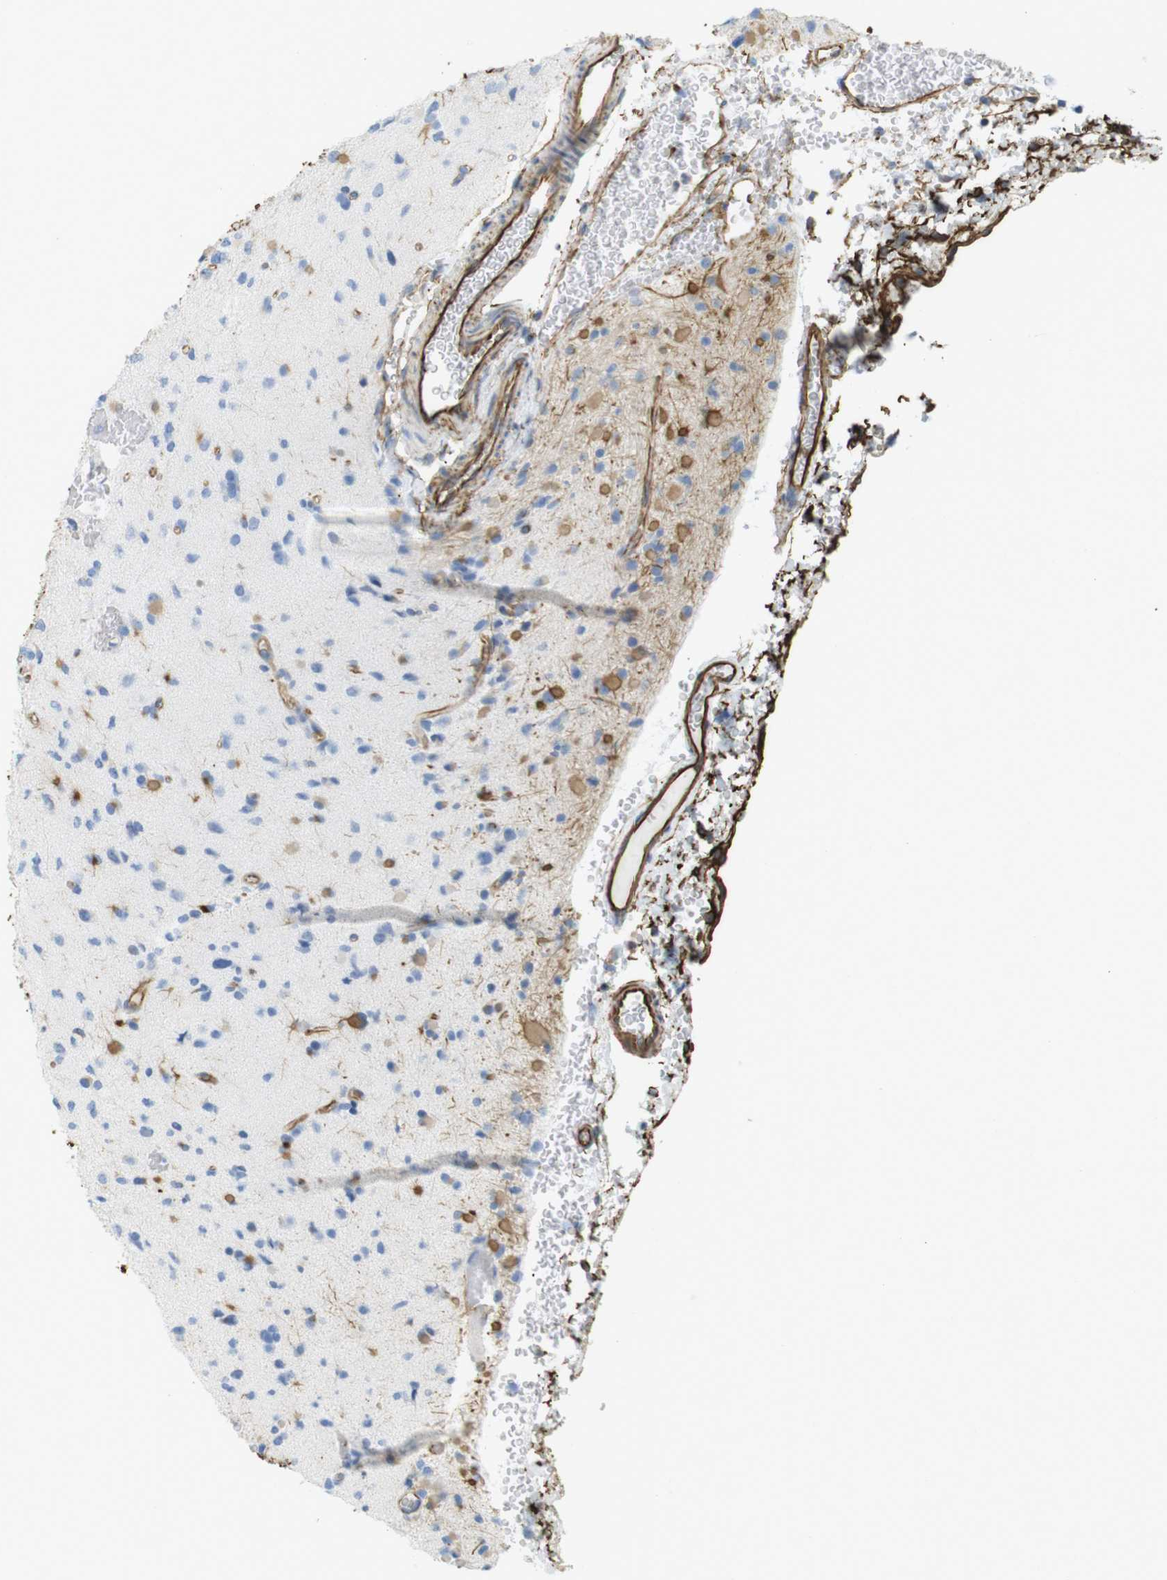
{"staining": {"intensity": "weak", "quantity": "<25%", "location": "cytoplasmic/membranous"}, "tissue": "glioma", "cell_type": "Tumor cells", "image_type": "cancer", "snomed": [{"axis": "morphology", "description": "Glioma, malignant, Low grade"}, {"axis": "topography", "description": "Brain"}], "caption": "A histopathology image of human low-grade glioma (malignant) is negative for staining in tumor cells. (DAB immunohistochemistry visualized using brightfield microscopy, high magnification).", "gene": "MS4A10", "patient": {"sex": "female", "age": 22}}